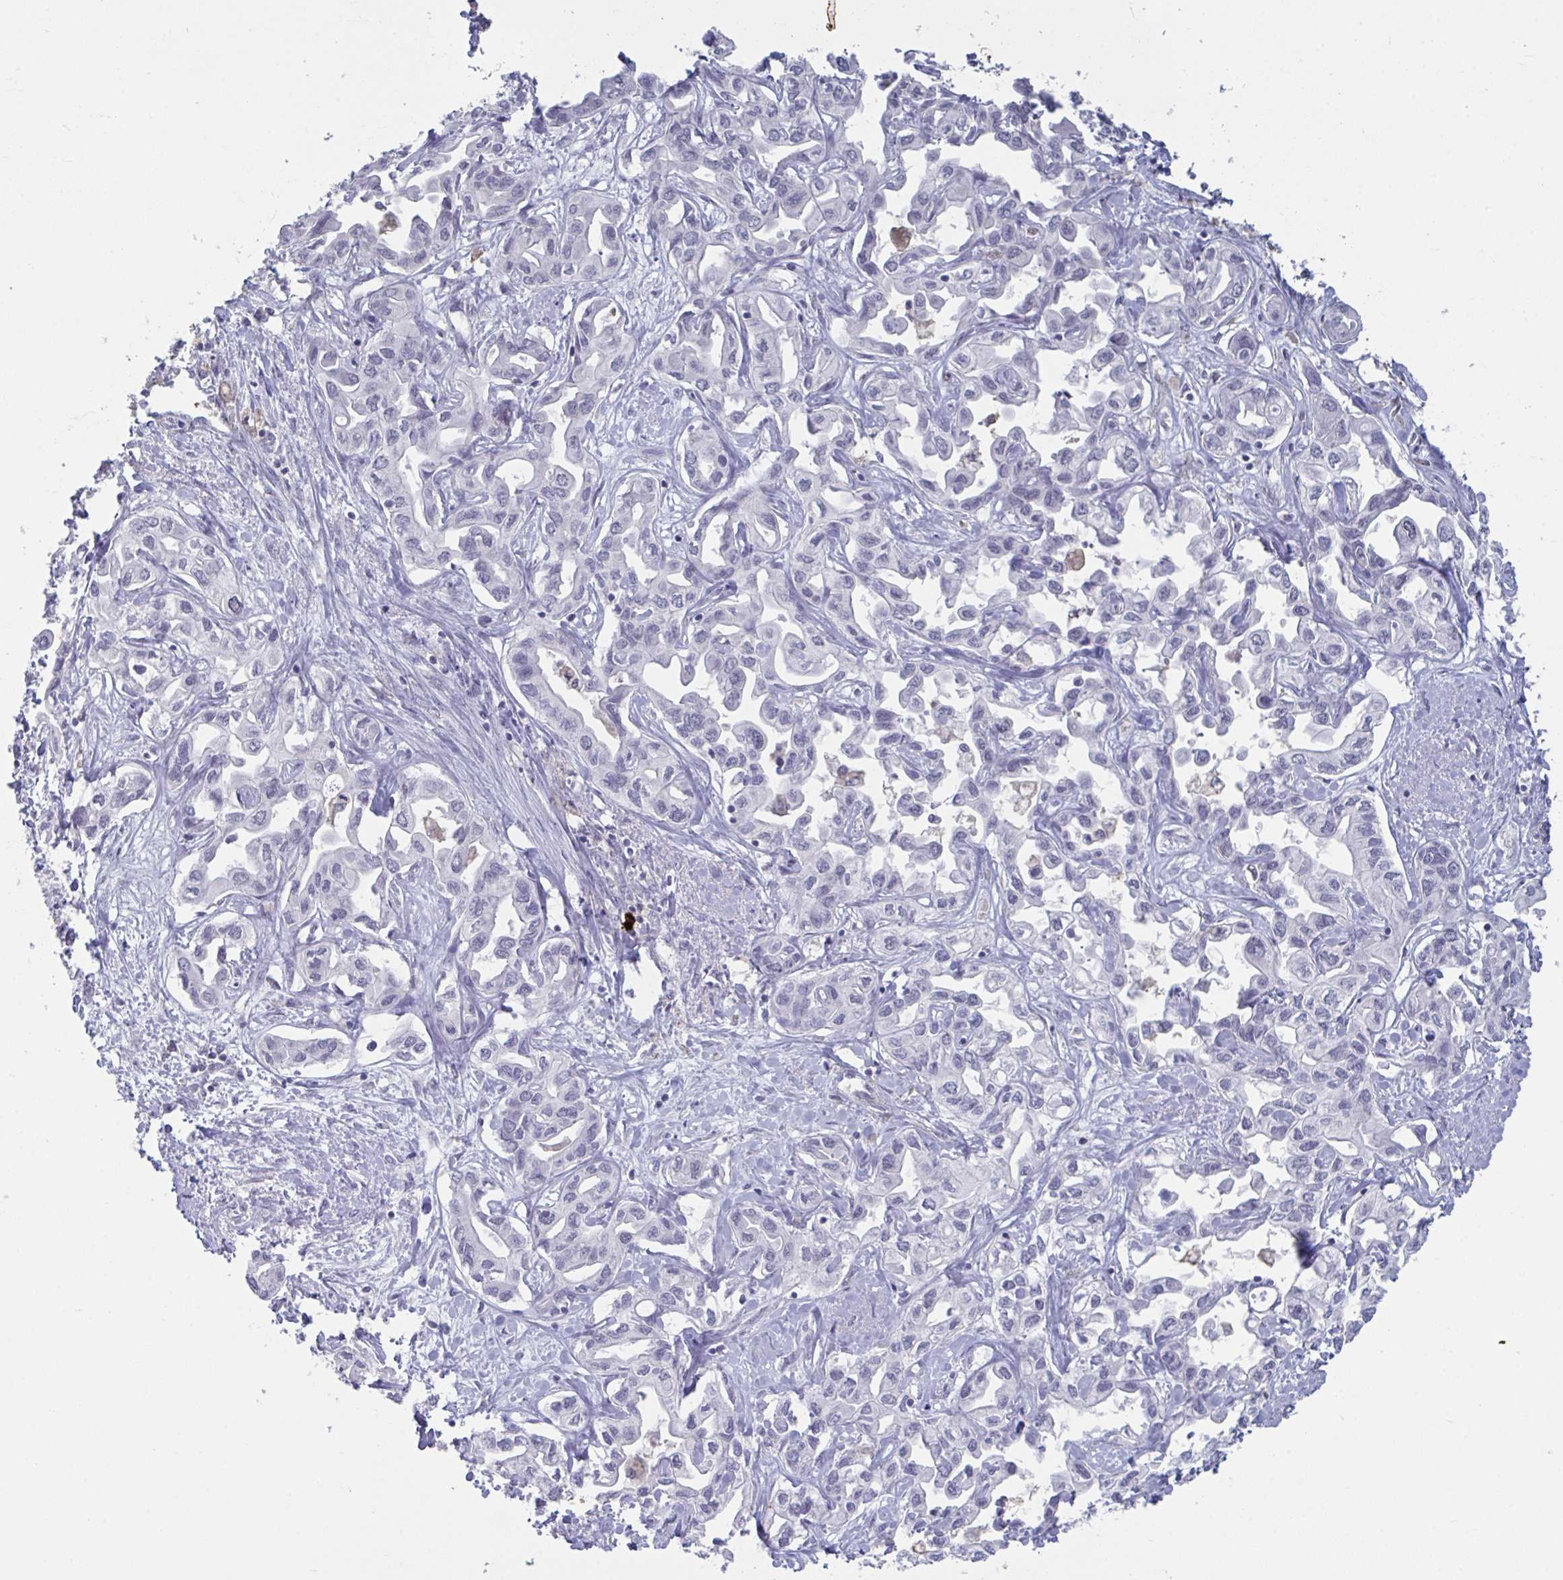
{"staining": {"intensity": "negative", "quantity": "none", "location": "none"}, "tissue": "liver cancer", "cell_type": "Tumor cells", "image_type": "cancer", "snomed": [{"axis": "morphology", "description": "Cholangiocarcinoma"}, {"axis": "topography", "description": "Liver"}], "caption": "This is a histopathology image of immunohistochemistry (IHC) staining of liver cancer (cholangiocarcinoma), which shows no positivity in tumor cells. (DAB (3,3'-diaminobenzidine) immunohistochemistry (IHC), high magnification).", "gene": "STK26", "patient": {"sex": "female", "age": 64}}